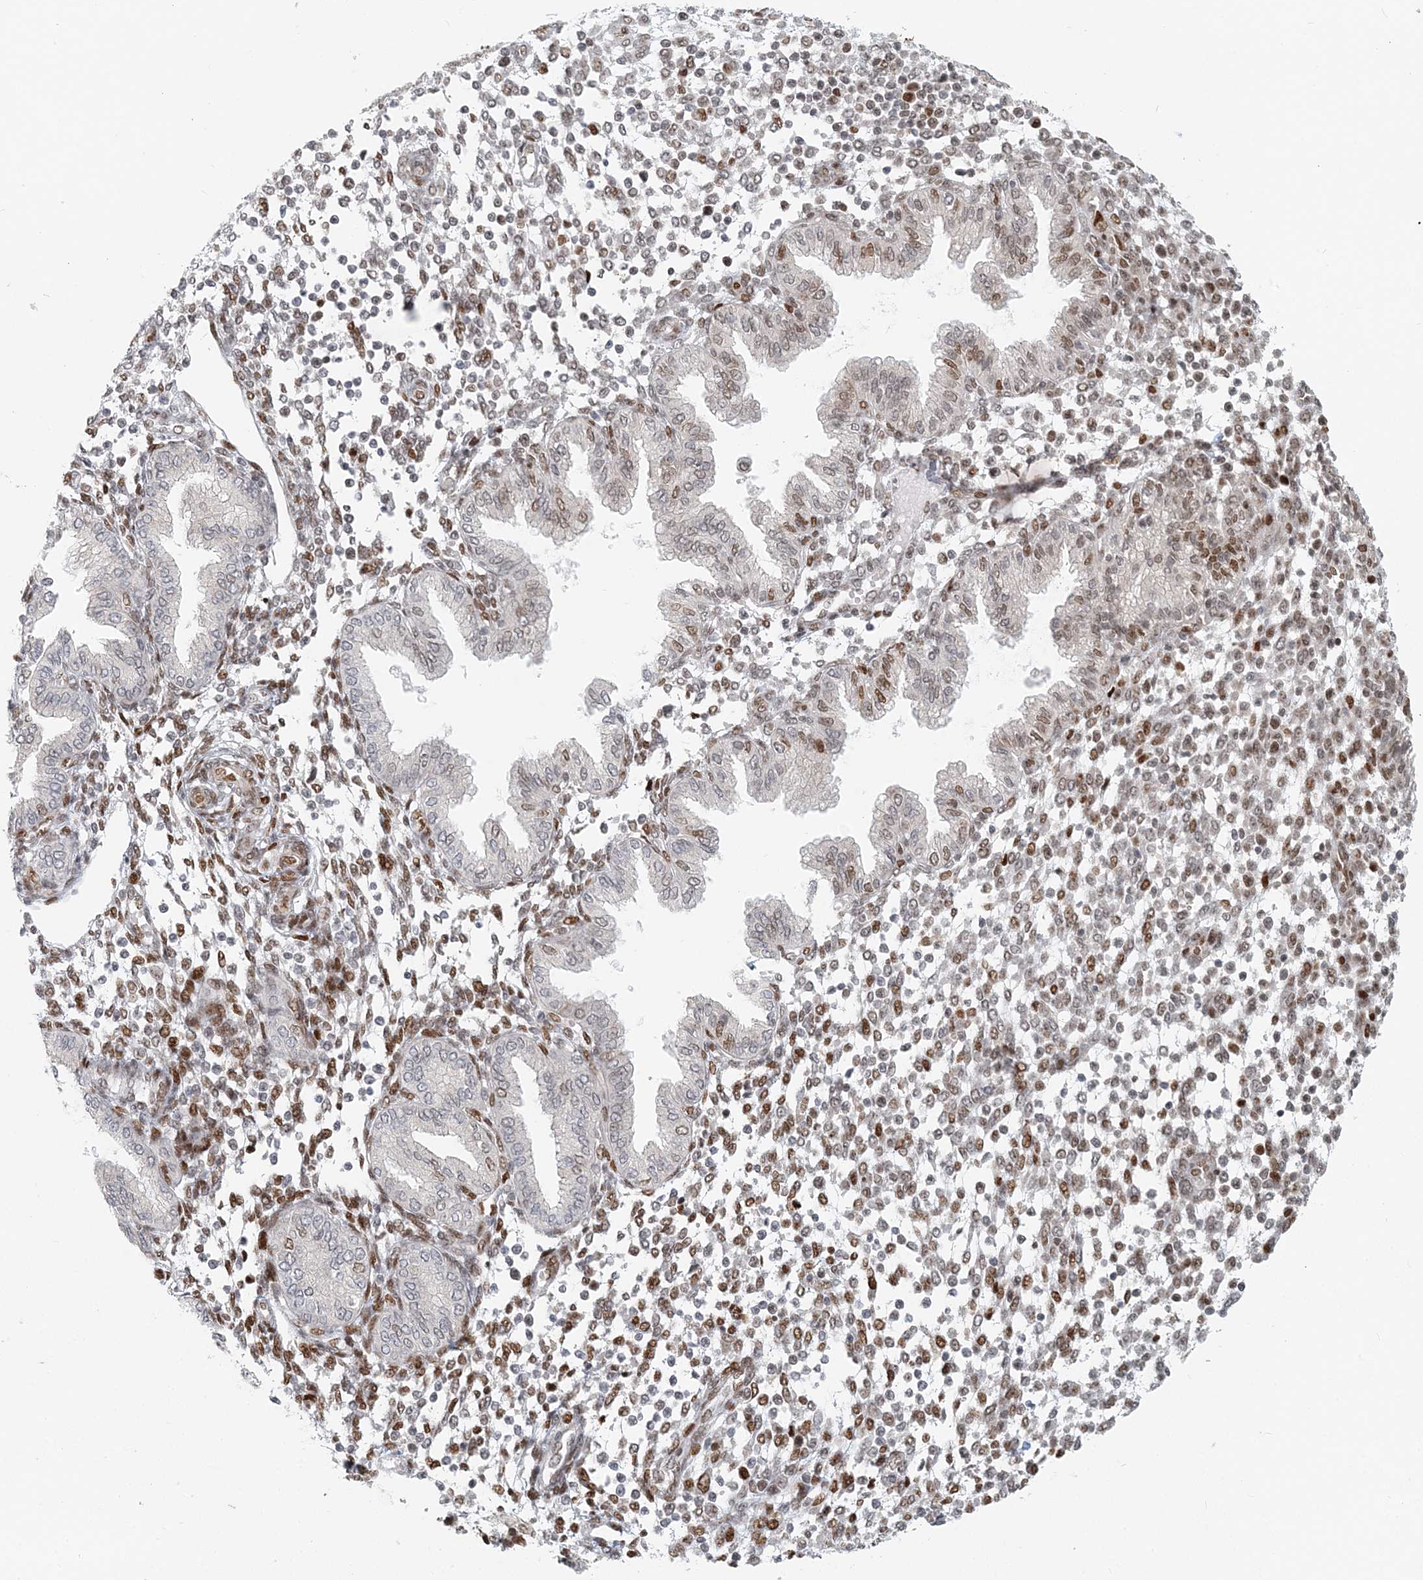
{"staining": {"intensity": "moderate", "quantity": "25%-75%", "location": "nuclear"}, "tissue": "endometrium", "cell_type": "Cells in endometrial stroma", "image_type": "normal", "snomed": [{"axis": "morphology", "description": "Normal tissue, NOS"}, {"axis": "topography", "description": "Endometrium"}], "caption": "Immunohistochemistry (IHC) histopathology image of unremarkable endometrium: endometrium stained using immunohistochemistry reveals medium levels of moderate protein expression localized specifically in the nuclear of cells in endometrial stroma, appearing as a nuclear brown color.", "gene": "BAZ1B", "patient": {"sex": "female", "age": 53}}